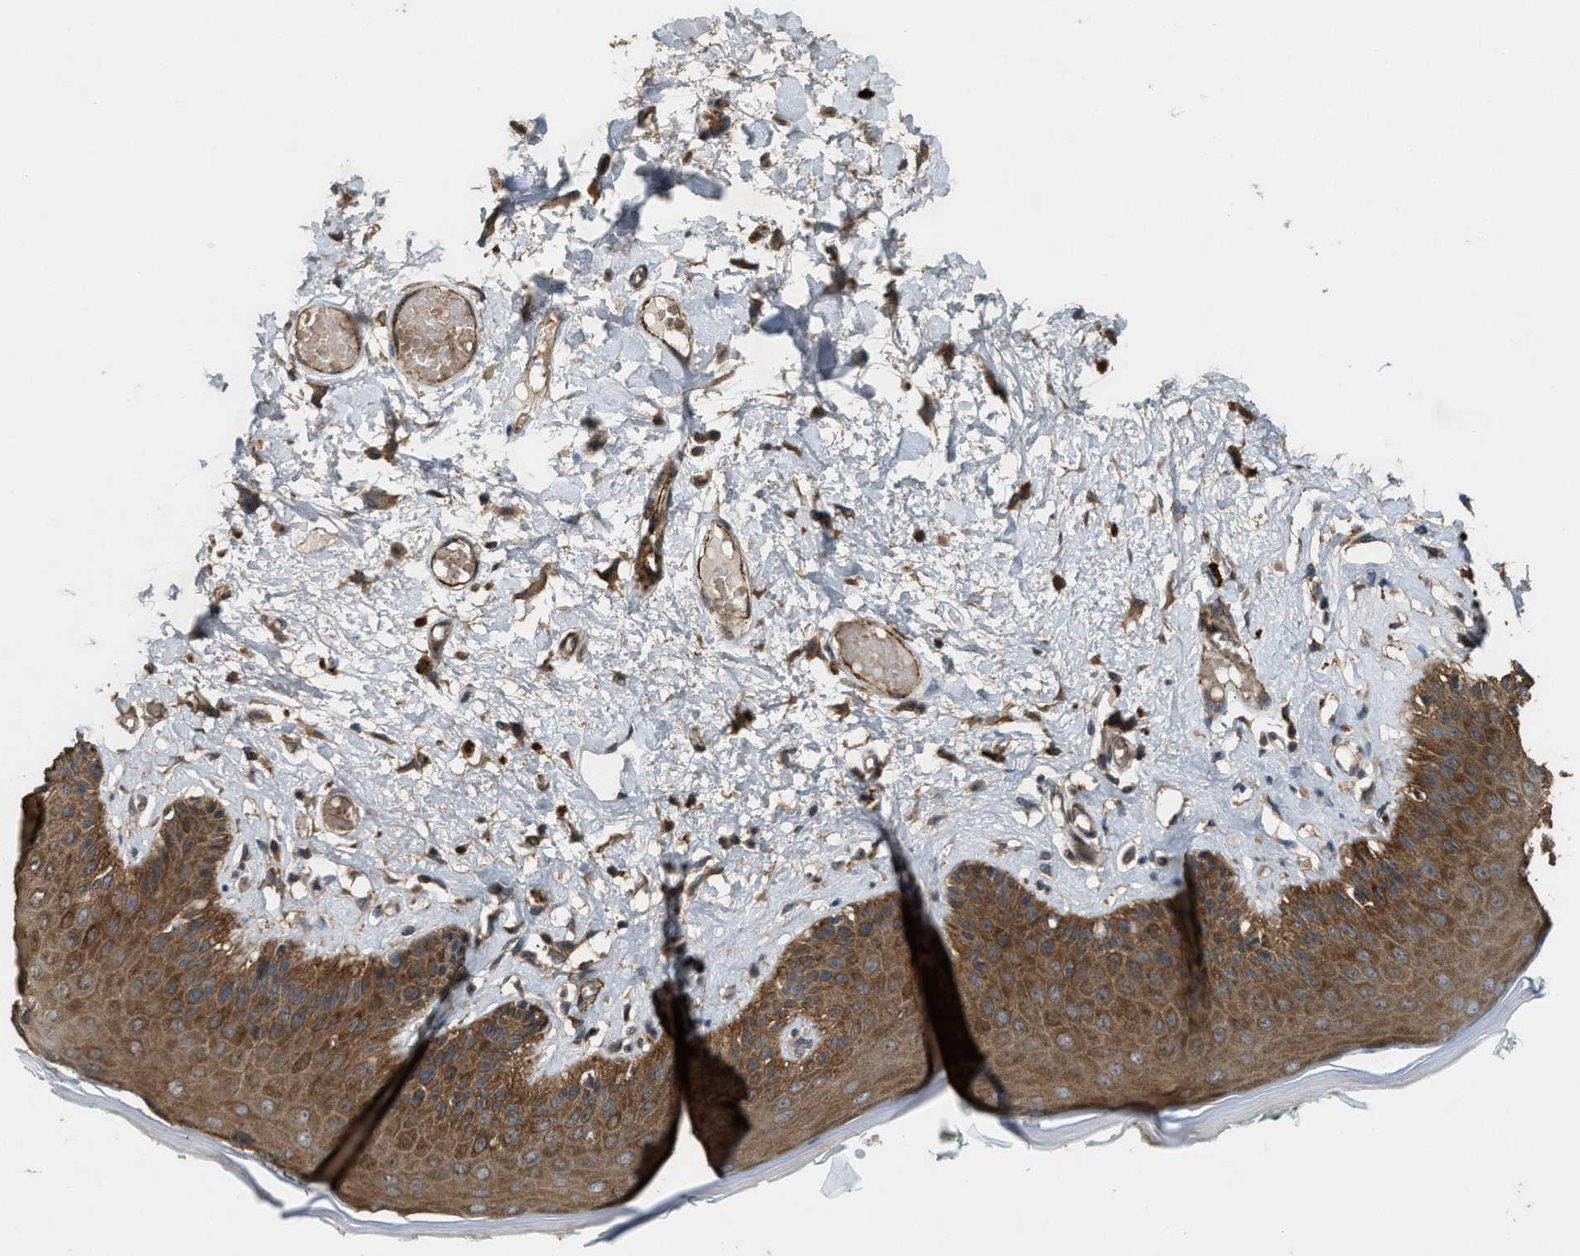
{"staining": {"intensity": "strong", "quantity": ">75%", "location": "cytoplasmic/membranous"}, "tissue": "skin", "cell_type": "Epidermal cells", "image_type": "normal", "snomed": [{"axis": "morphology", "description": "Normal tissue, NOS"}, {"axis": "topography", "description": "Vulva"}], "caption": "This is a histology image of IHC staining of unremarkable skin, which shows strong positivity in the cytoplasmic/membranous of epidermal cells.", "gene": "ARHGEF5", "patient": {"sex": "female", "age": 73}}